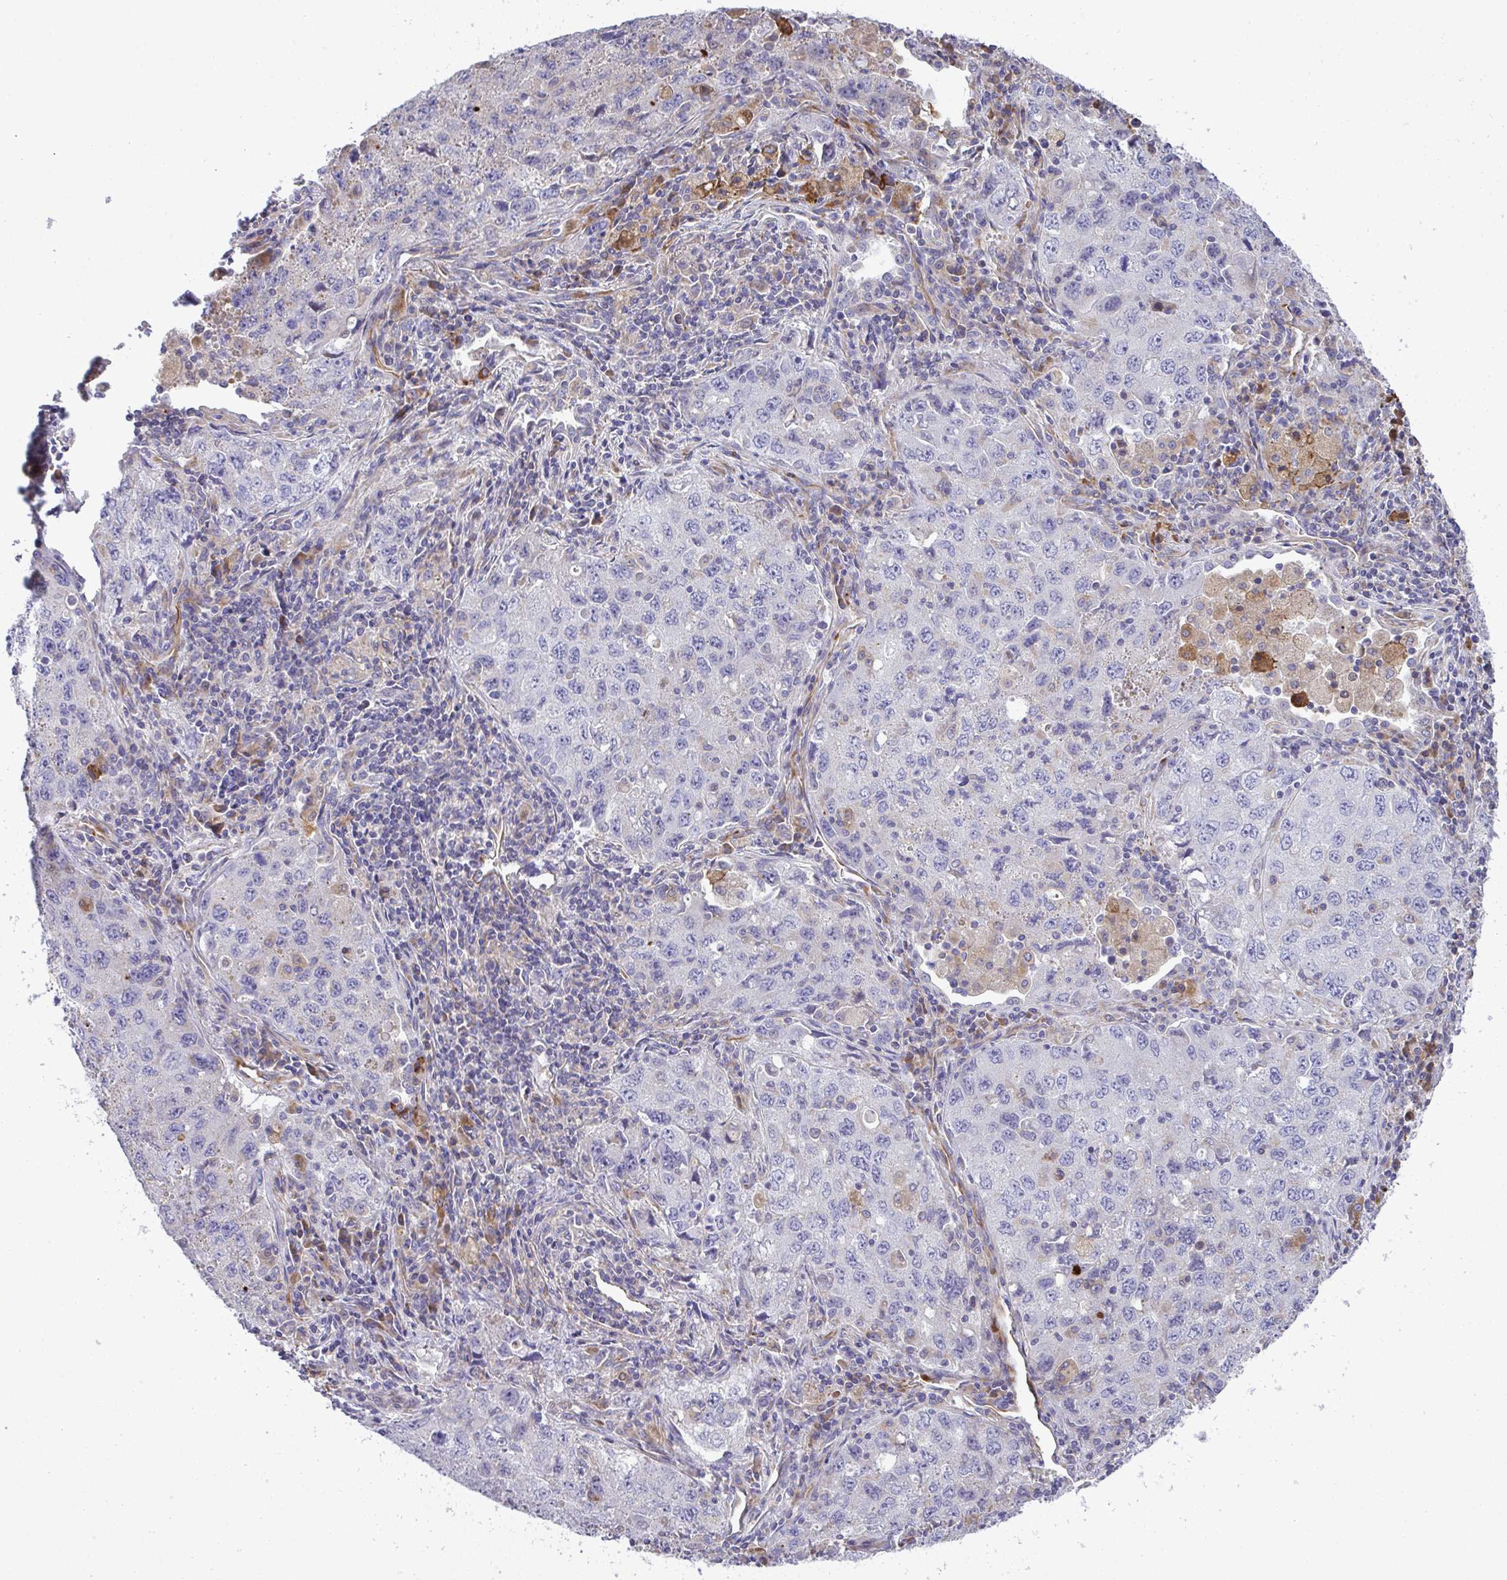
{"staining": {"intensity": "negative", "quantity": "none", "location": "none"}, "tissue": "lung cancer", "cell_type": "Tumor cells", "image_type": "cancer", "snomed": [{"axis": "morphology", "description": "Adenocarcinoma, NOS"}, {"axis": "topography", "description": "Lung"}], "caption": "This is an immunohistochemistry image of human lung cancer (adenocarcinoma). There is no positivity in tumor cells.", "gene": "GRID2", "patient": {"sex": "female", "age": 57}}